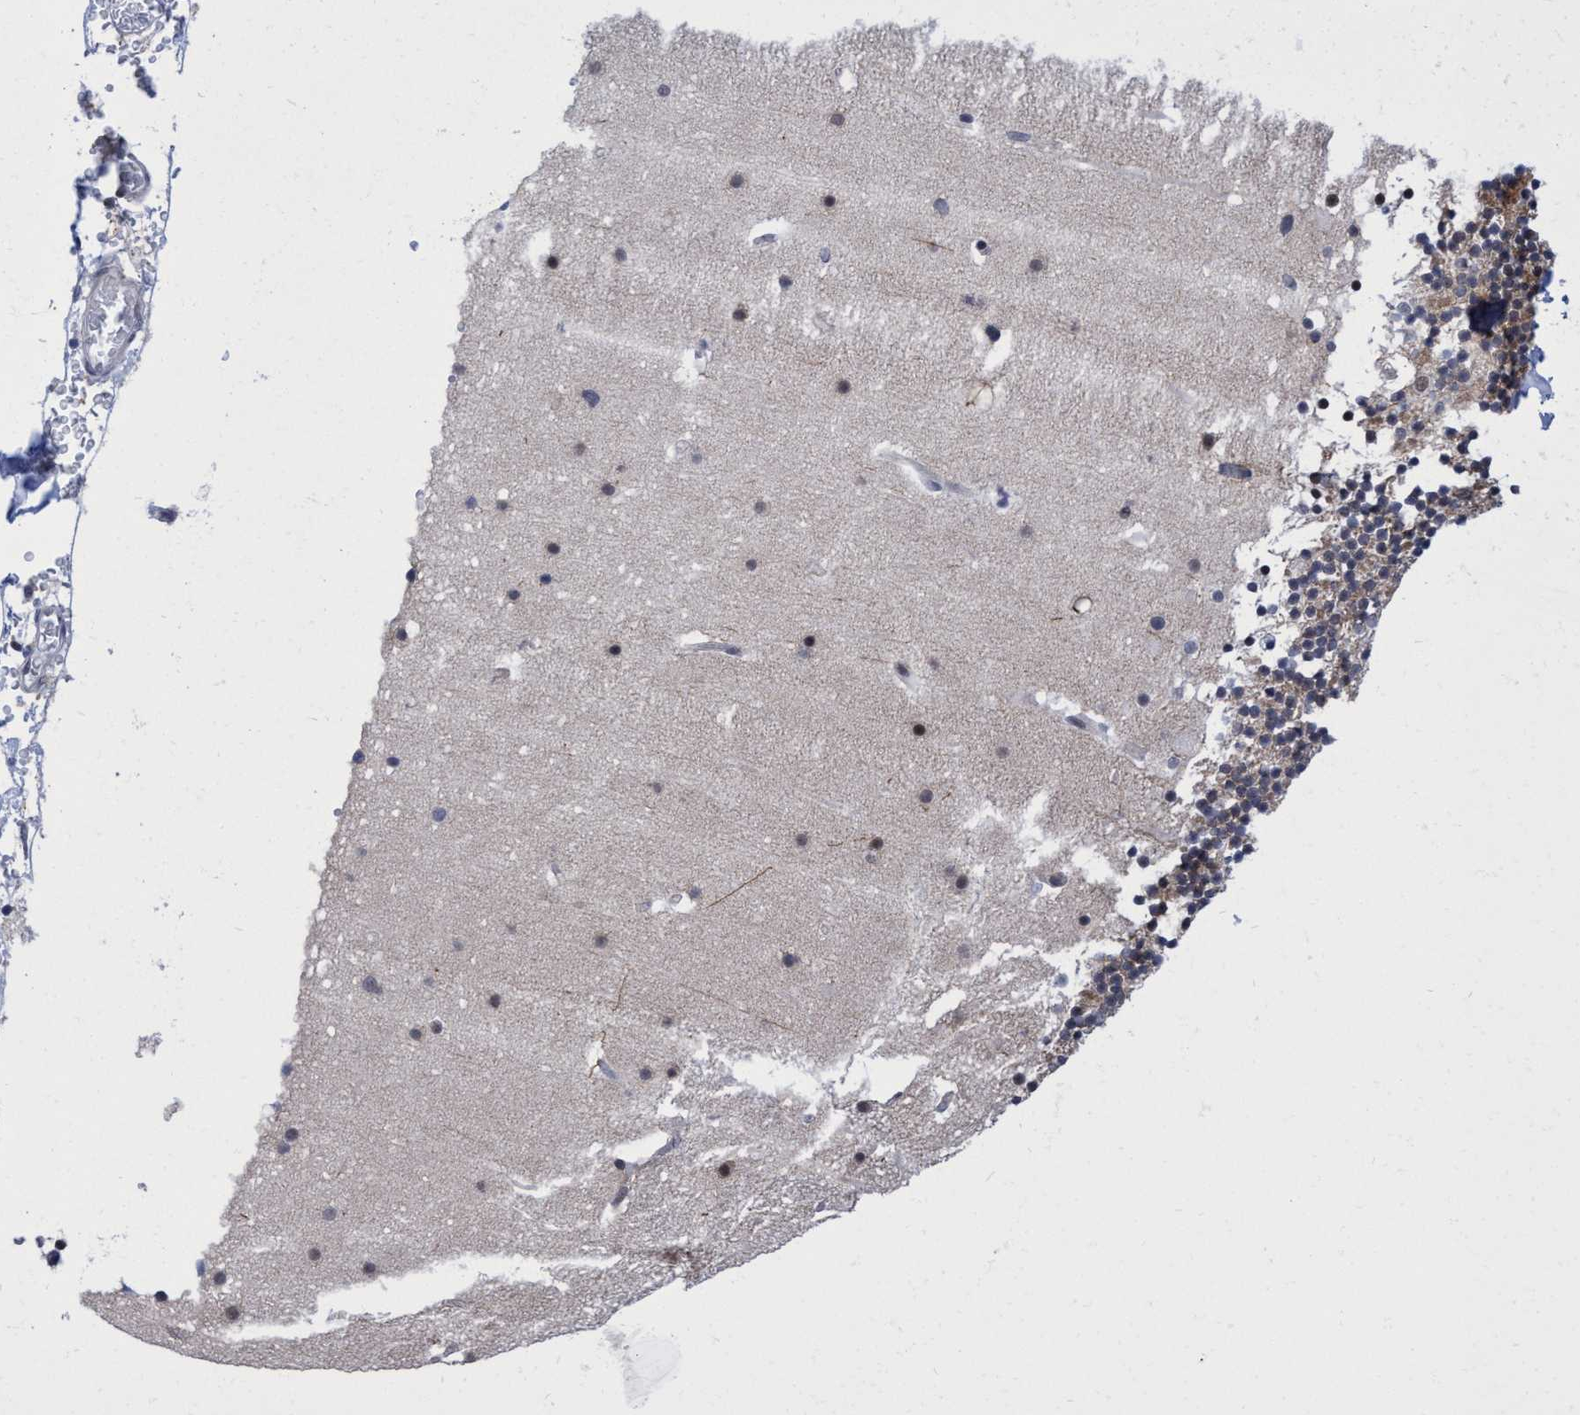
{"staining": {"intensity": "weak", "quantity": ">75%", "location": "cytoplasmic/membranous"}, "tissue": "cerebellum", "cell_type": "Cells in granular layer", "image_type": "normal", "snomed": [{"axis": "morphology", "description": "Normal tissue, NOS"}, {"axis": "topography", "description": "Cerebellum"}], "caption": "Immunohistochemical staining of benign cerebellum exhibits weak cytoplasmic/membranous protein expression in approximately >75% of cells in granular layer.", "gene": "C9orf78", "patient": {"sex": "male", "age": 57}}